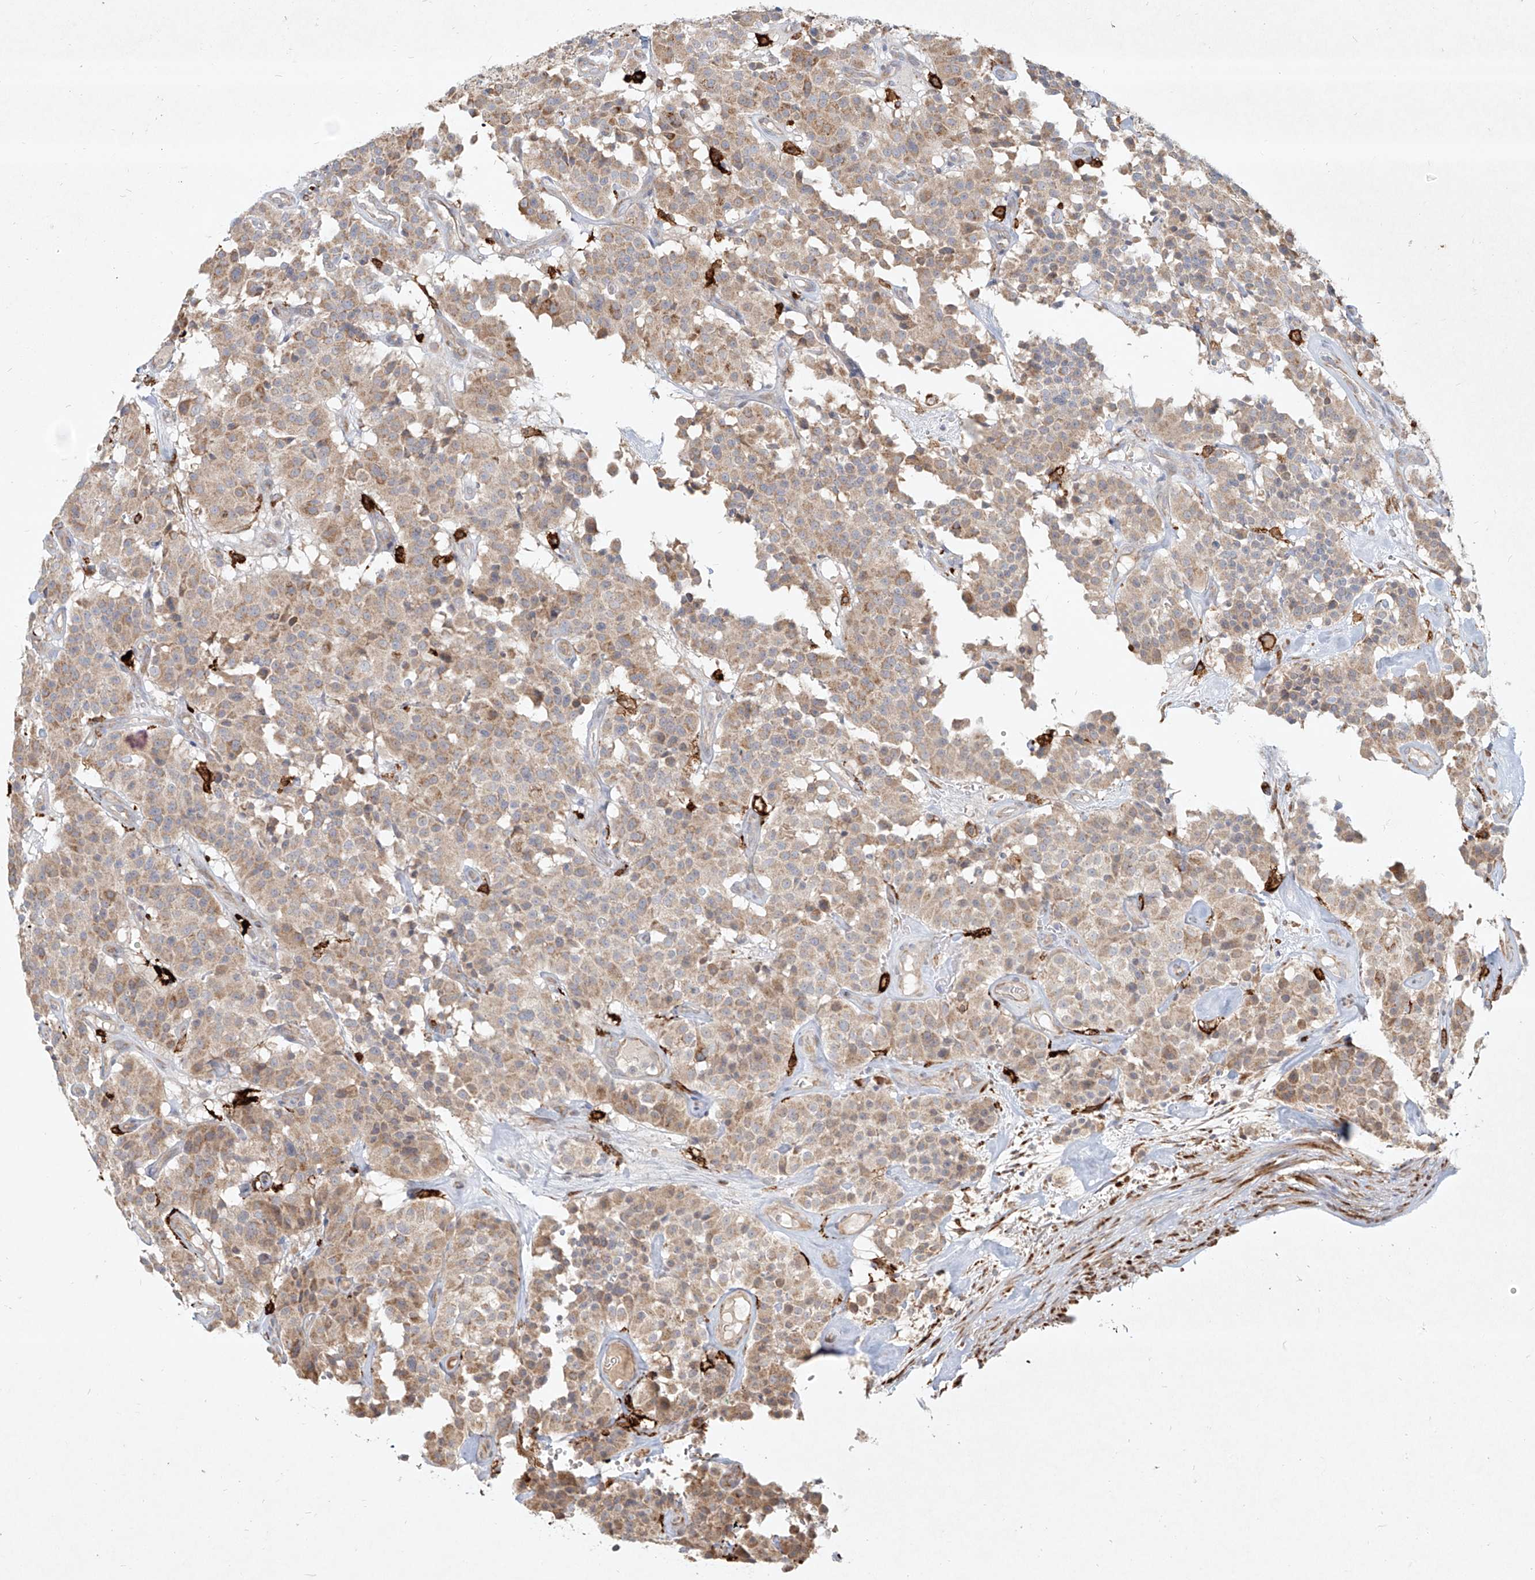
{"staining": {"intensity": "weak", "quantity": "25%-75%", "location": "cytoplasmic/membranous"}, "tissue": "carcinoid", "cell_type": "Tumor cells", "image_type": "cancer", "snomed": [{"axis": "morphology", "description": "Carcinoid, malignant, NOS"}, {"axis": "topography", "description": "Lung"}], "caption": "Carcinoid (malignant) stained with a brown dye exhibits weak cytoplasmic/membranous positive expression in approximately 25%-75% of tumor cells.", "gene": "CD209", "patient": {"sex": "male", "age": 30}}